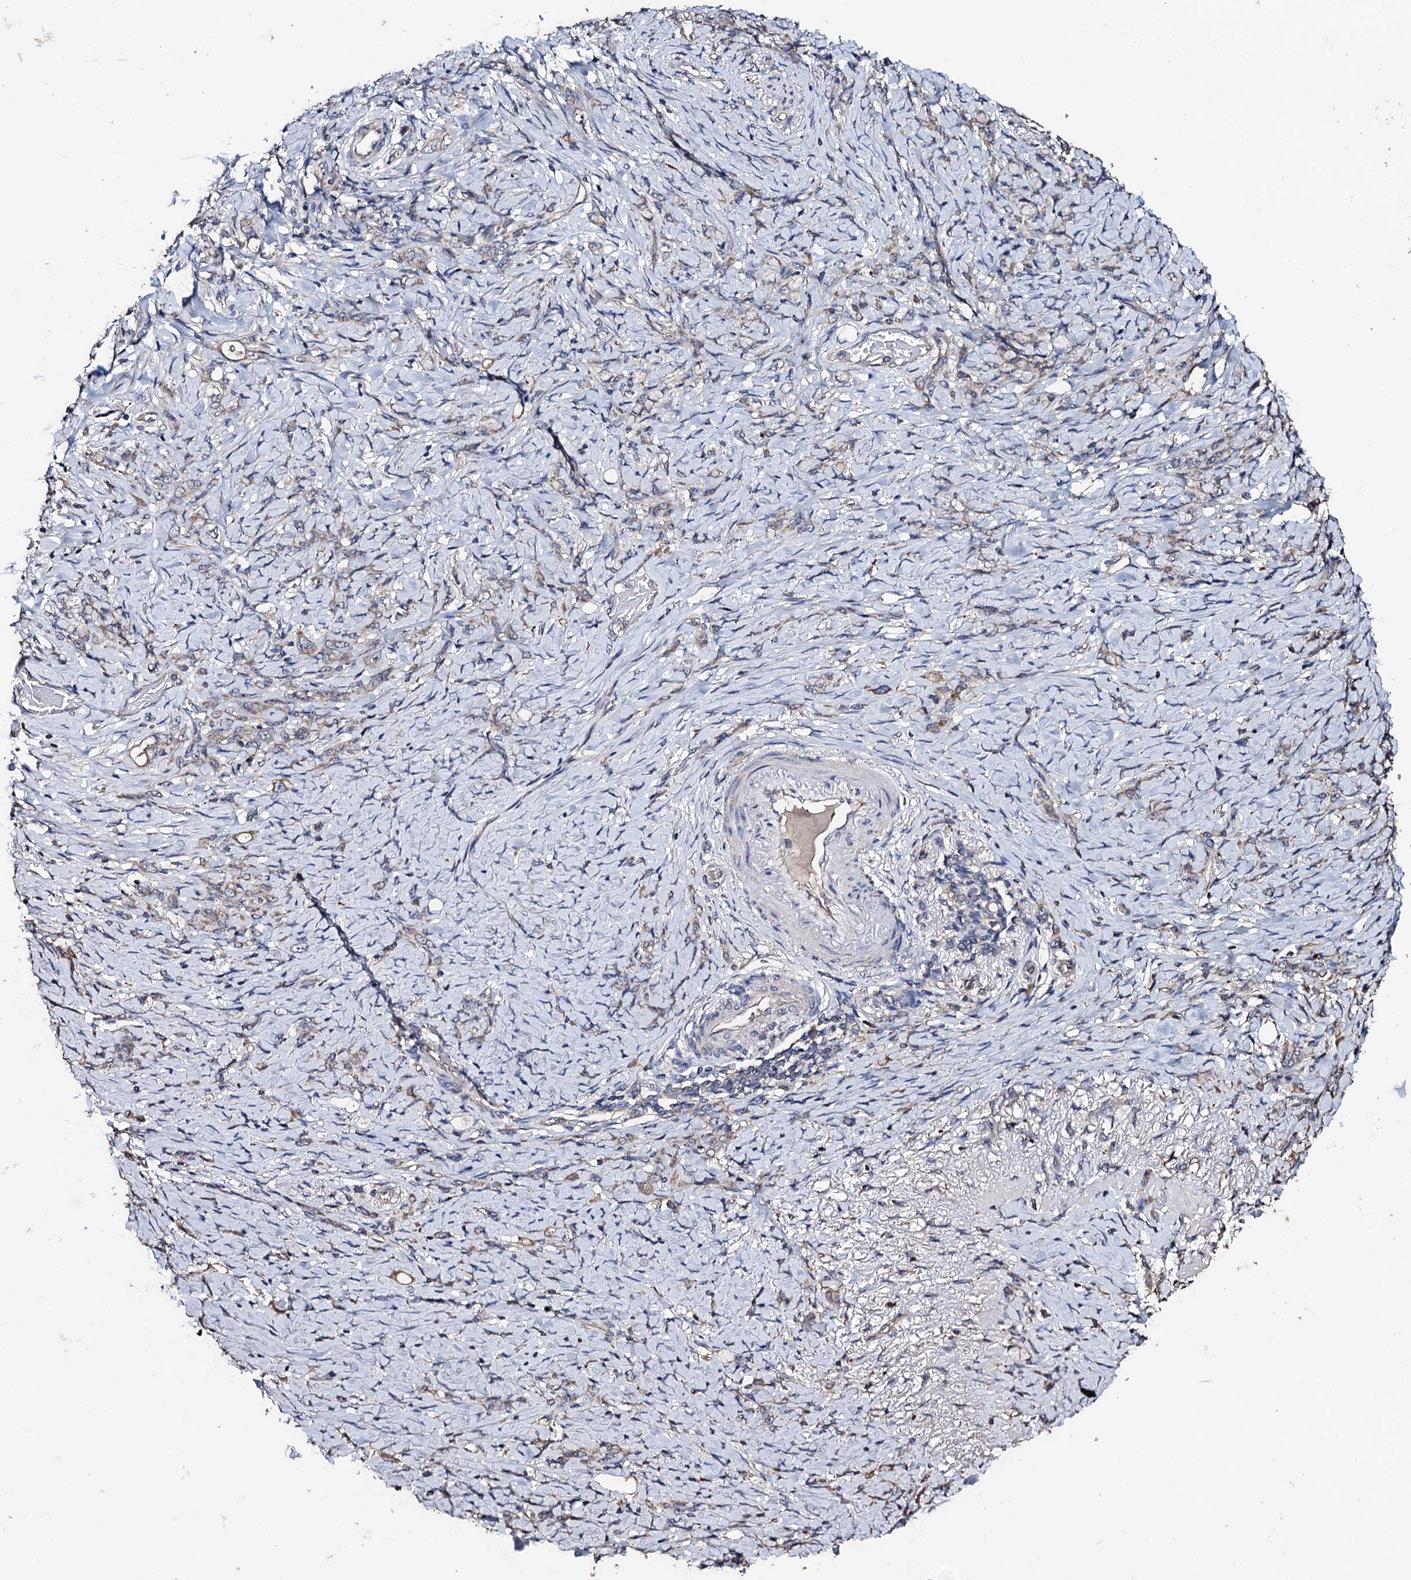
{"staining": {"intensity": "weak", "quantity": "<25%", "location": "cytoplasmic/membranous"}, "tissue": "stomach cancer", "cell_type": "Tumor cells", "image_type": "cancer", "snomed": [{"axis": "morphology", "description": "Adenocarcinoma, NOS"}, {"axis": "topography", "description": "Stomach"}], "caption": "Immunohistochemistry (IHC) histopathology image of stomach adenocarcinoma stained for a protein (brown), which exhibits no positivity in tumor cells.", "gene": "PPTC7", "patient": {"sex": "female", "age": 79}}